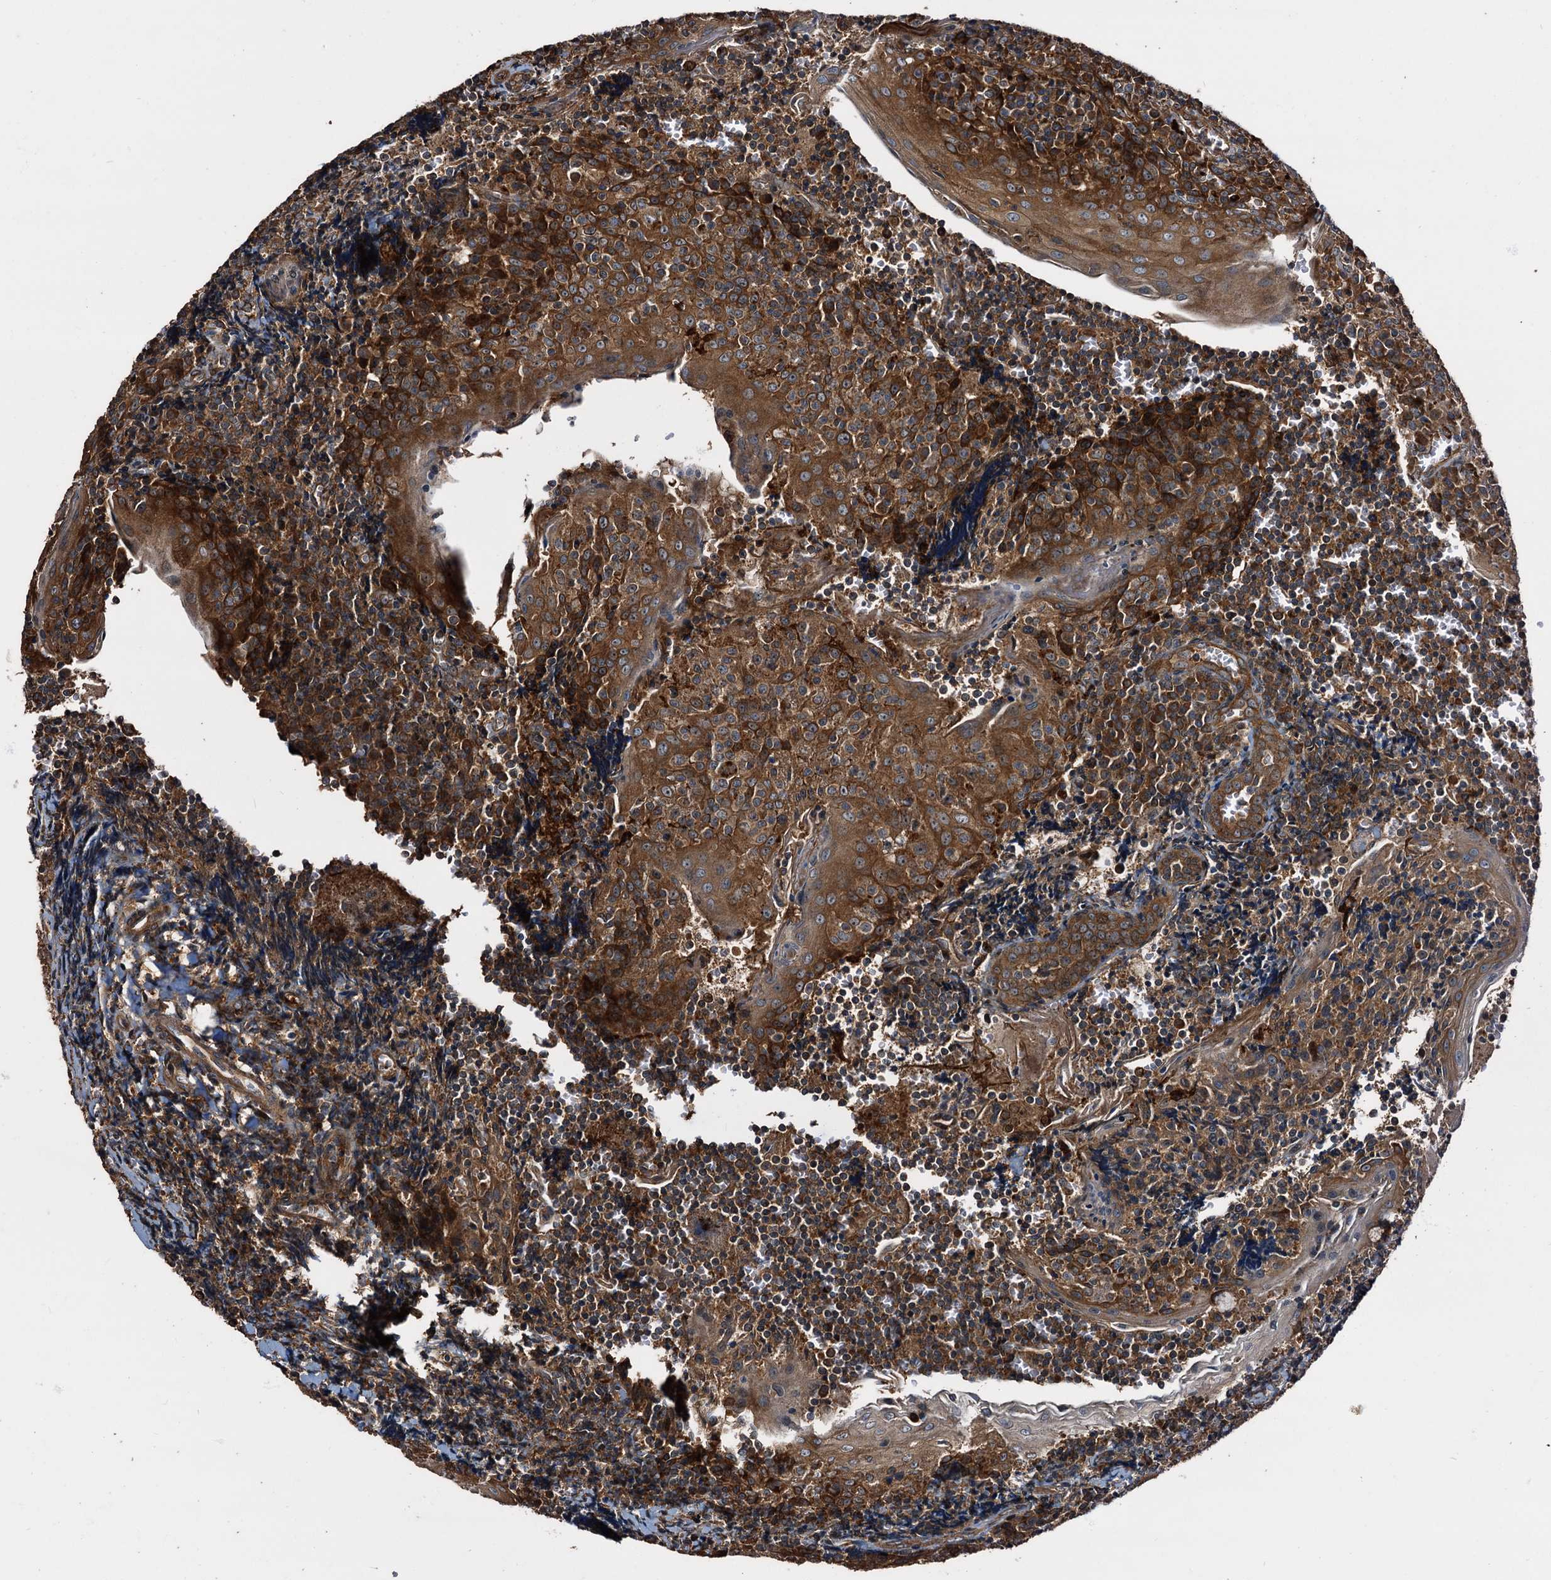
{"staining": {"intensity": "strong", "quantity": ">75%", "location": "cytoplasmic/membranous"}, "tissue": "tonsil", "cell_type": "Germinal center cells", "image_type": "normal", "snomed": [{"axis": "morphology", "description": "Normal tissue, NOS"}, {"axis": "topography", "description": "Tonsil"}], "caption": "The immunohistochemical stain shows strong cytoplasmic/membranous positivity in germinal center cells of unremarkable tonsil. (DAB (3,3'-diaminobenzidine) IHC, brown staining for protein, blue staining for nuclei).", "gene": "PEX5", "patient": {"sex": "male", "age": 27}}